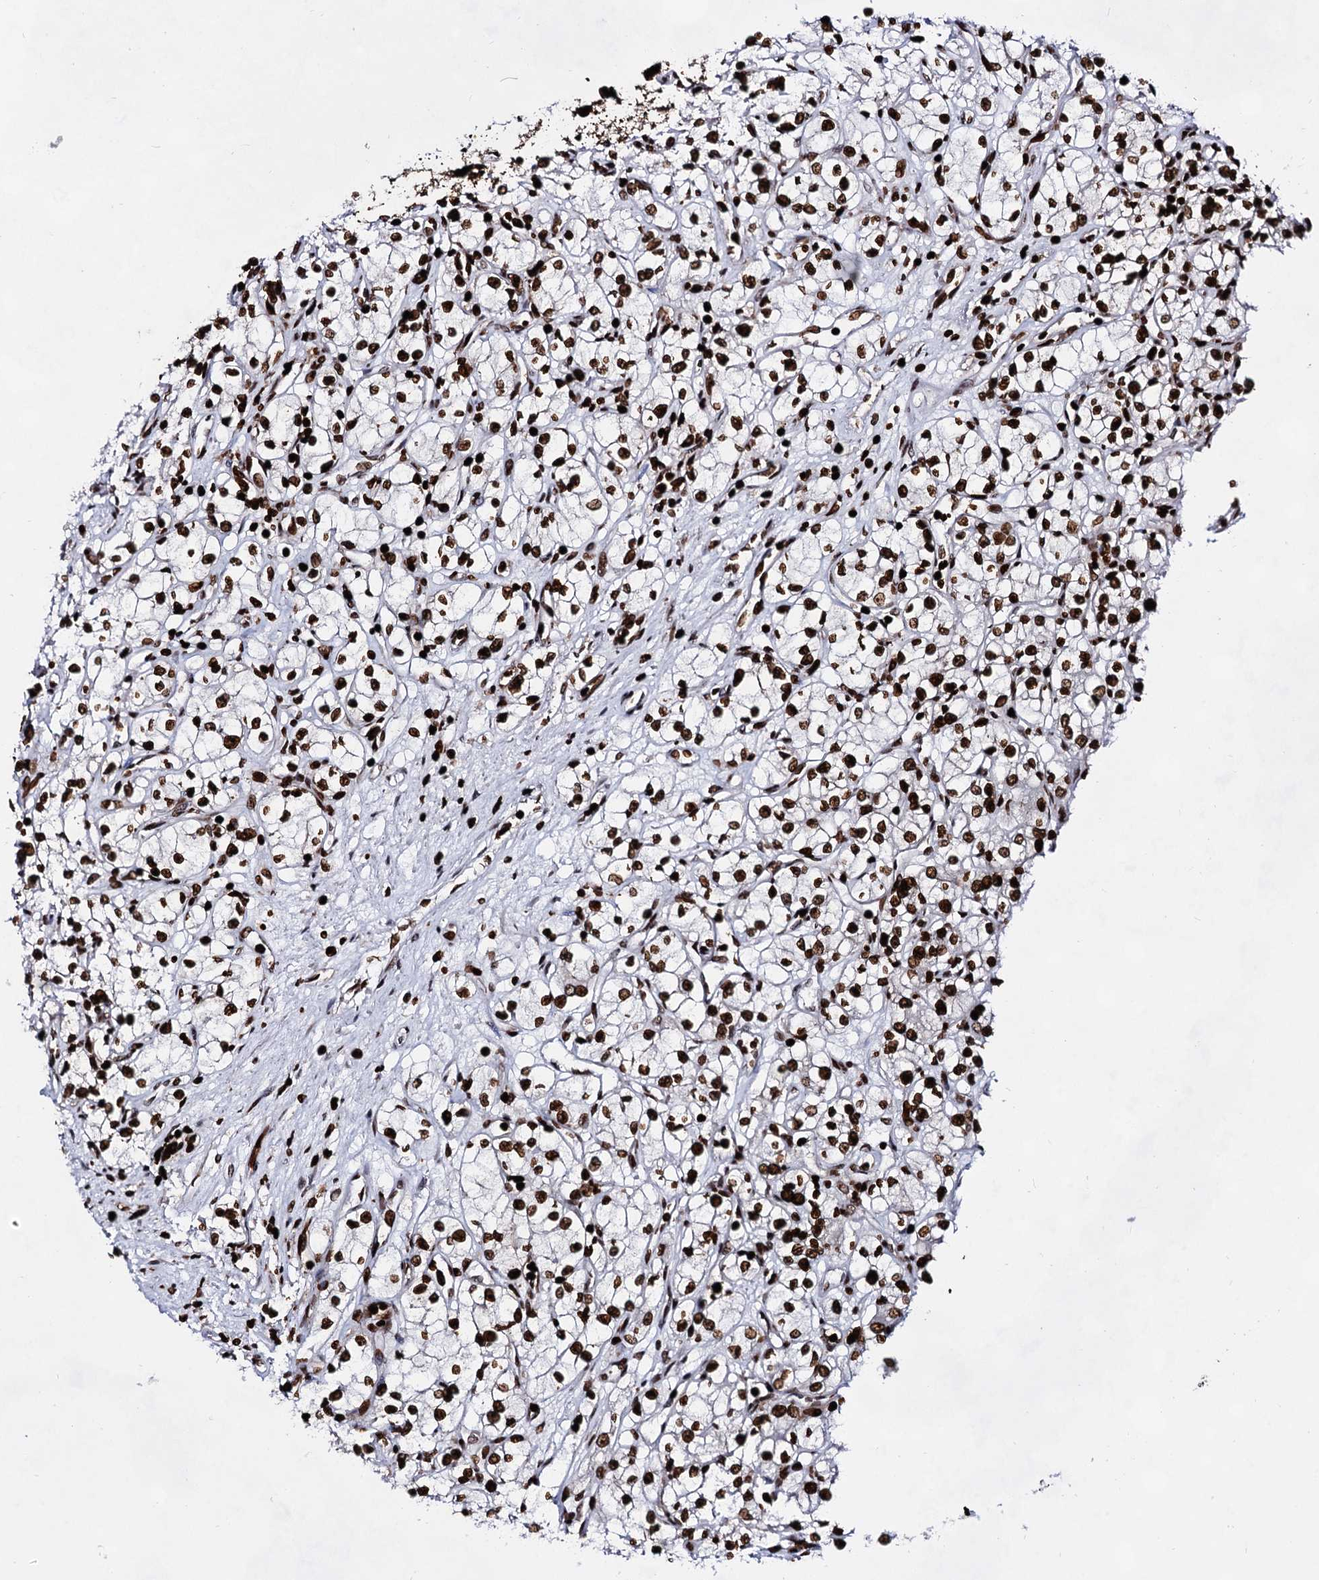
{"staining": {"intensity": "strong", "quantity": ">75%", "location": "nuclear"}, "tissue": "renal cancer", "cell_type": "Tumor cells", "image_type": "cancer", "snomed": [{"axis": "morphology", "description": "Adenocarcinoma, NOS"}, {"axis": "topography", "description": "Kidney"}], "caption": "High-magnification brightfield microscopy of adenocarcinoma (renal) stained with DAB (3,3'-diaminobenzidine) (brown) and counterstained with hematoxylin (blue). tumor cells exhibit strong nuclear positivity is identified in approximately>75% of cells.", "gene": "HMGB2", "patient": {"sex": "male", "age": 59}}